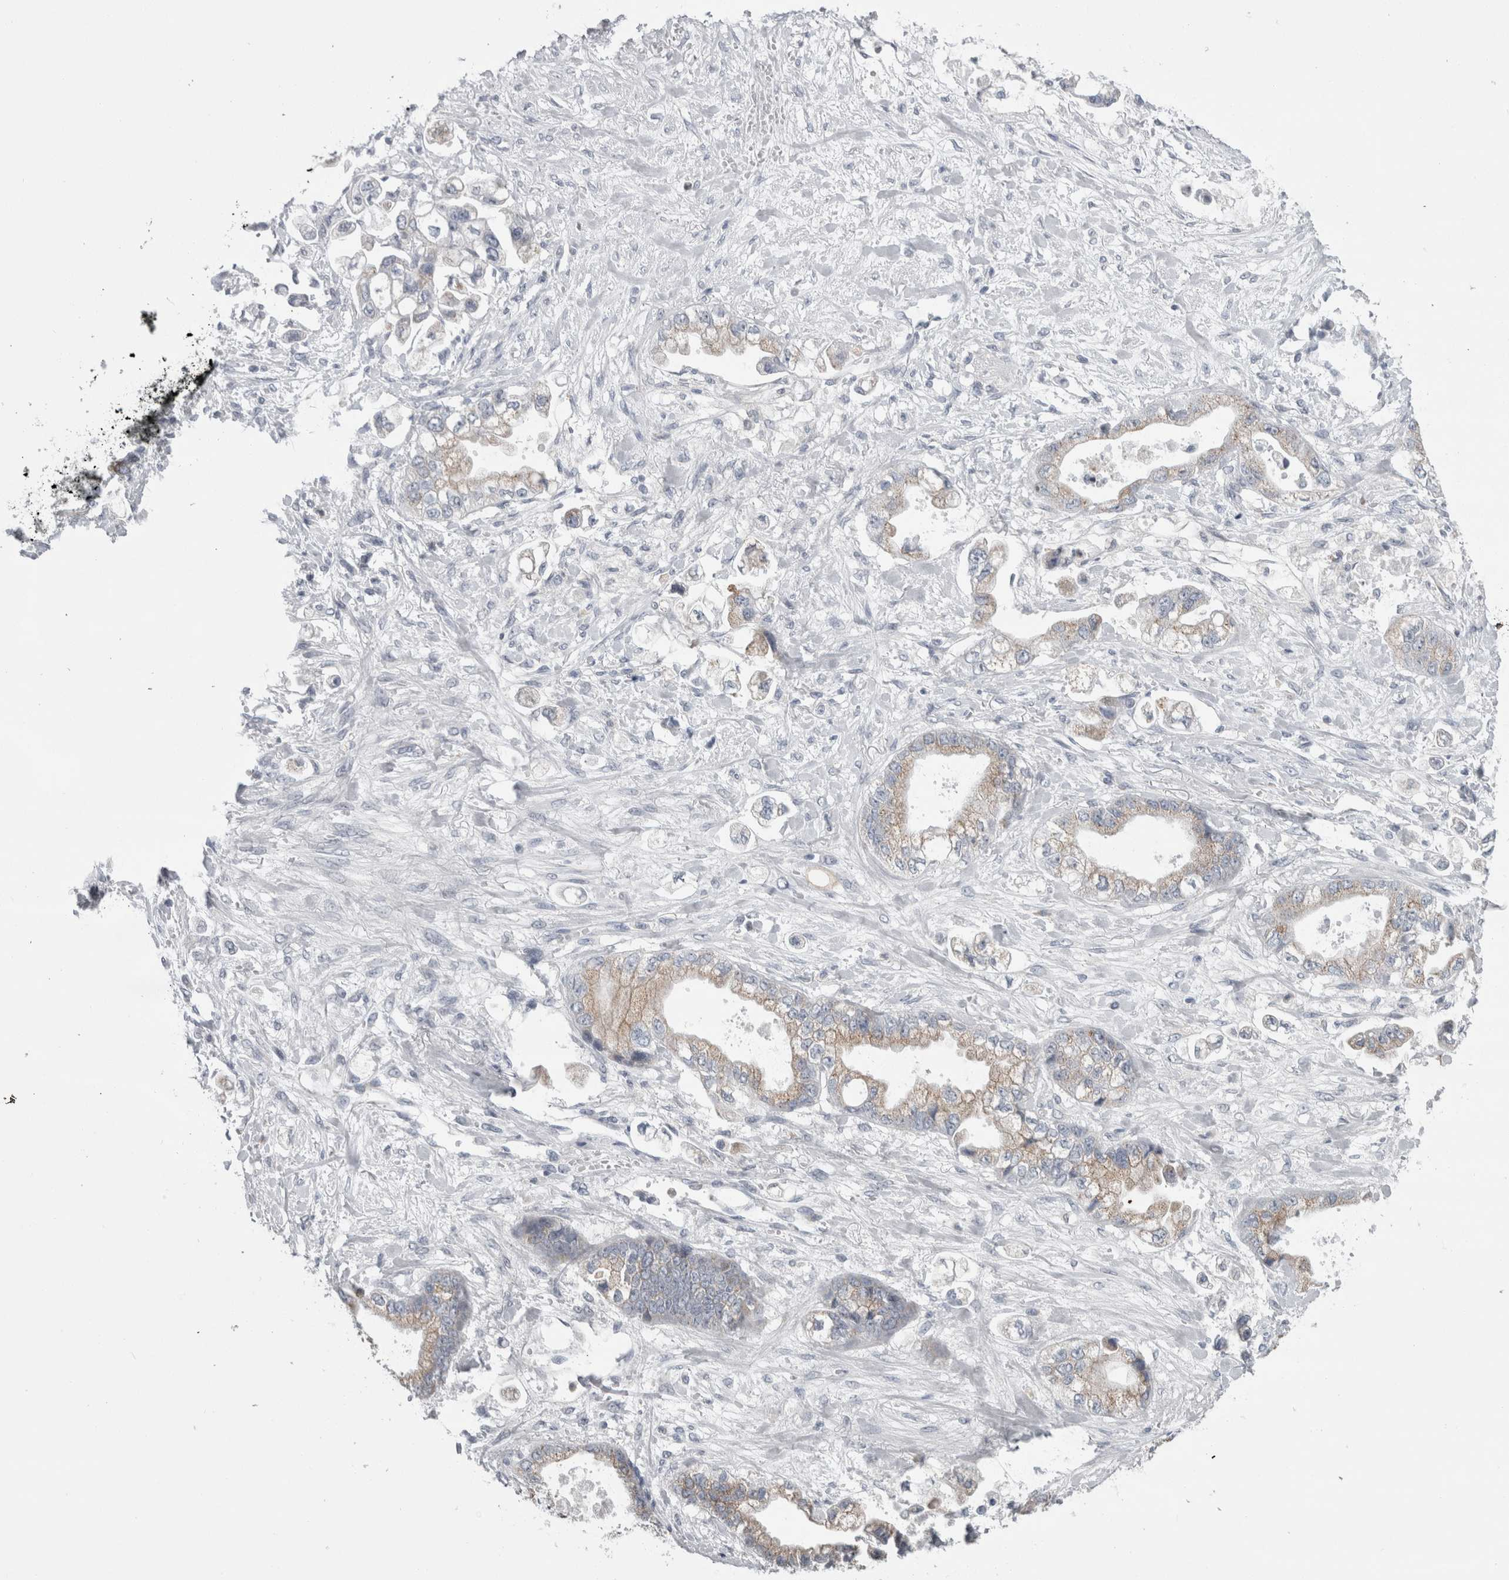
{"staining": {"intensity": "weak", "quantity": "<25%", "location": "cytoplasmic/membranous"}, "tissue": "stomach cancer", "cell_type": "Tumor cells", "image_type": "cancer", "snomed": [{"axis": "morphology", "description": "Adenocarcinoma, NOS"}, {"axis": "topography", "description": "Stomach"}], "caption": "This is a photomicrograph of immunohistochemistry (IHC) staining of adenocarcinoma (stomach), which shows no expression in tumor cells. The staining is performed using DAB (3,3'-diaminobenzidine) brown chromogen with nuclei counter-stained in using hematoxylin.", "gene": "PLIN1", "patient": {"sex": "male", "age": 62}}